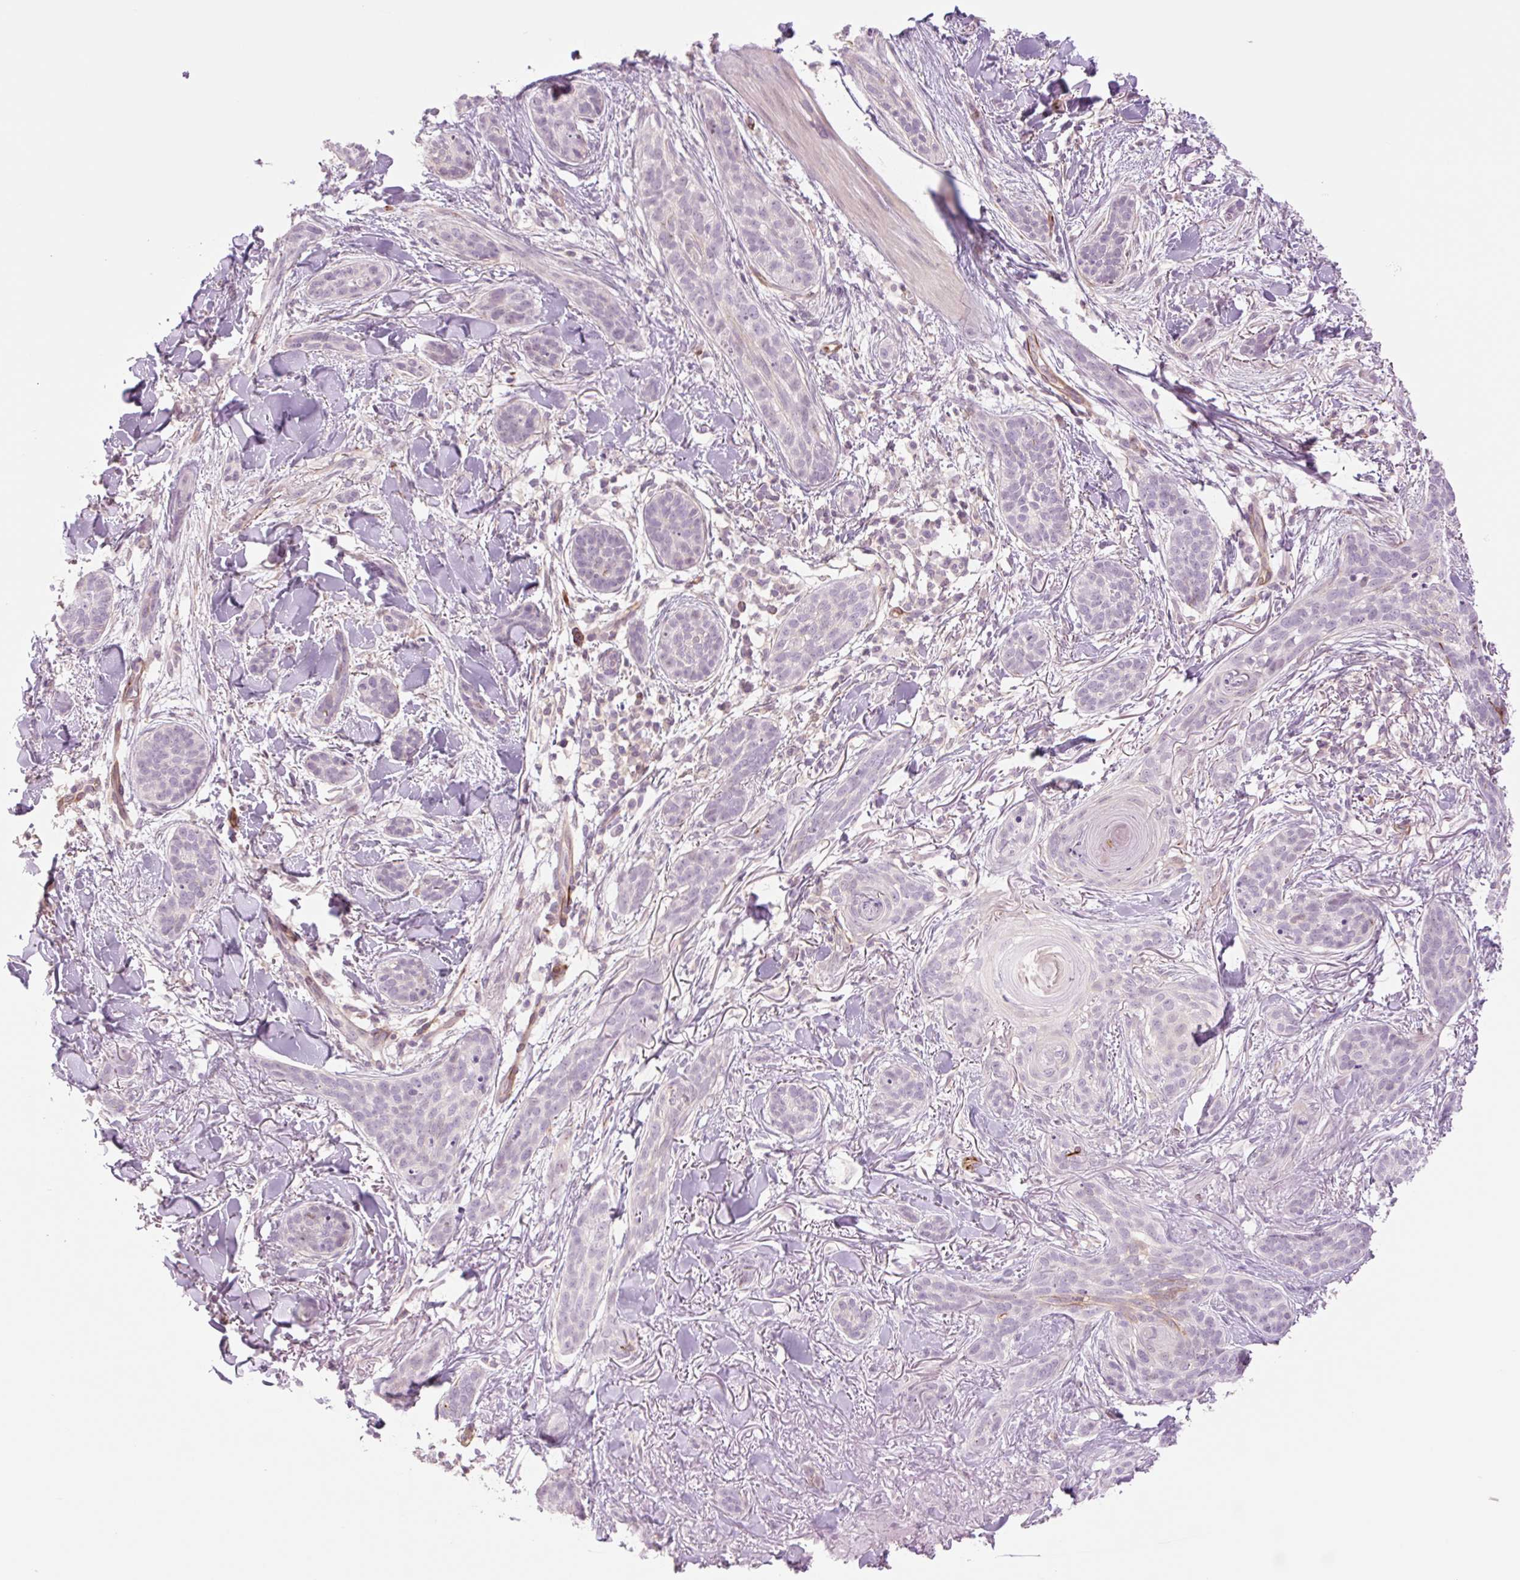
{"staining": {"intensity": "negative", "quantity": "none", "location": "none"}, "tissue": "skin cancer", "cell_type": "Tumor cells", "image_type": "cancer", "snomed": [{"axis": "morphology", "description": "Basal cell carcinoma"}, {"axis": "topography", "description": "Skin"}], "caption": "There is no significant staining in tumor cells of skin cancer (basal cell carcinoma).", "gene": "ZFYVE21", "patient": {"sex": "male", "age": 52}}